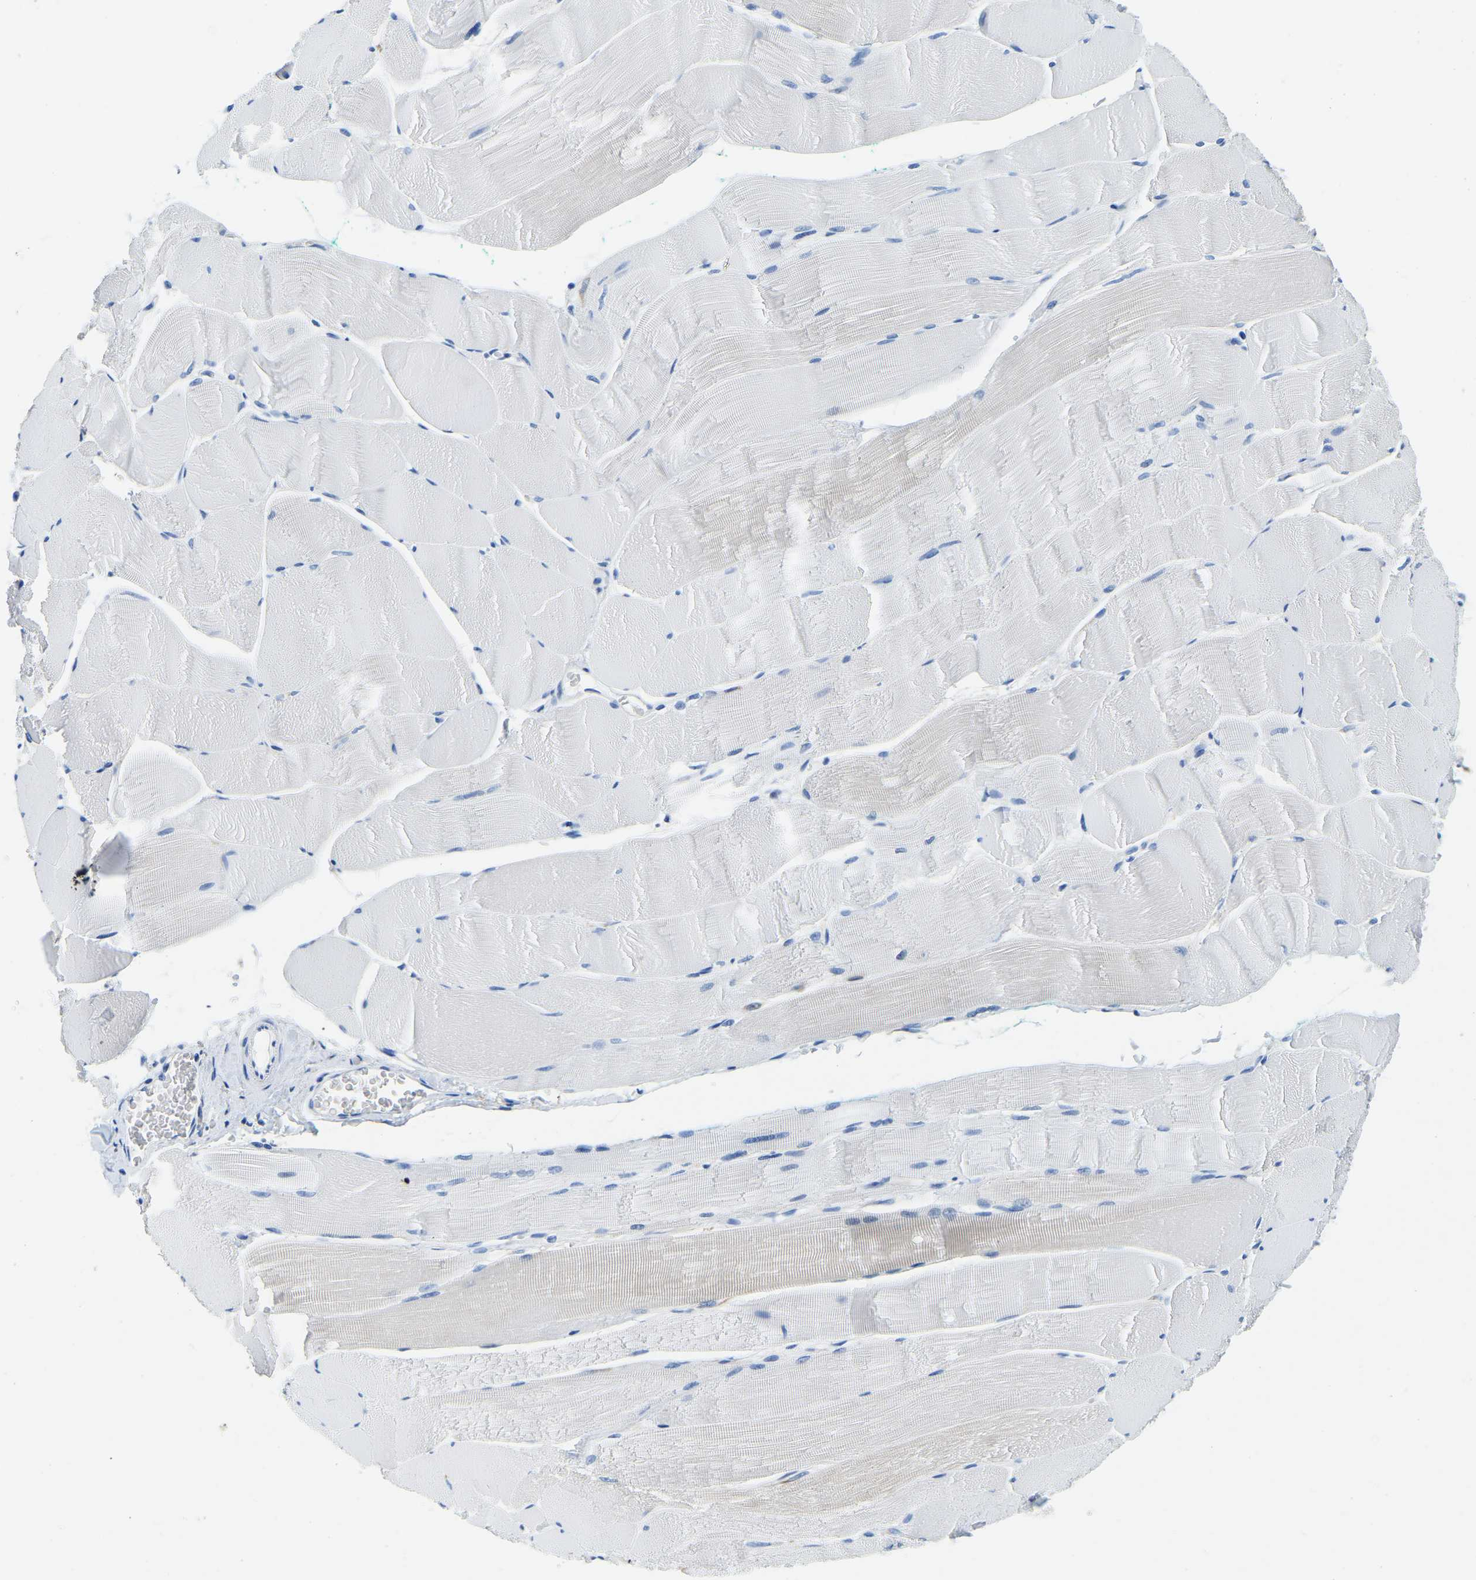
{"staining": {"intensity": "negative", "quantity": "none", "location": "none"}, "tissue": "skeletal muscle", "cell_type": "Myocytes", "image_type": "normal", "snomed": [{"axis": "morphology", "description": "Normal tissue, NOS"}, {"axis": "morphology", "description": "Squamous cell carcinoma, NOS"}, {"axis": "topography", "description": "Skeletal muscle"}], "caption": "High magnification brightfield microscopy of unremarkable skeletal muscle stained with DAB (brown) and counterstained with hematoxylin (blue): myocytes show no significant staining.", "gene": "ZDHHC13", "patient": {"sex": "male", "age": 51}}